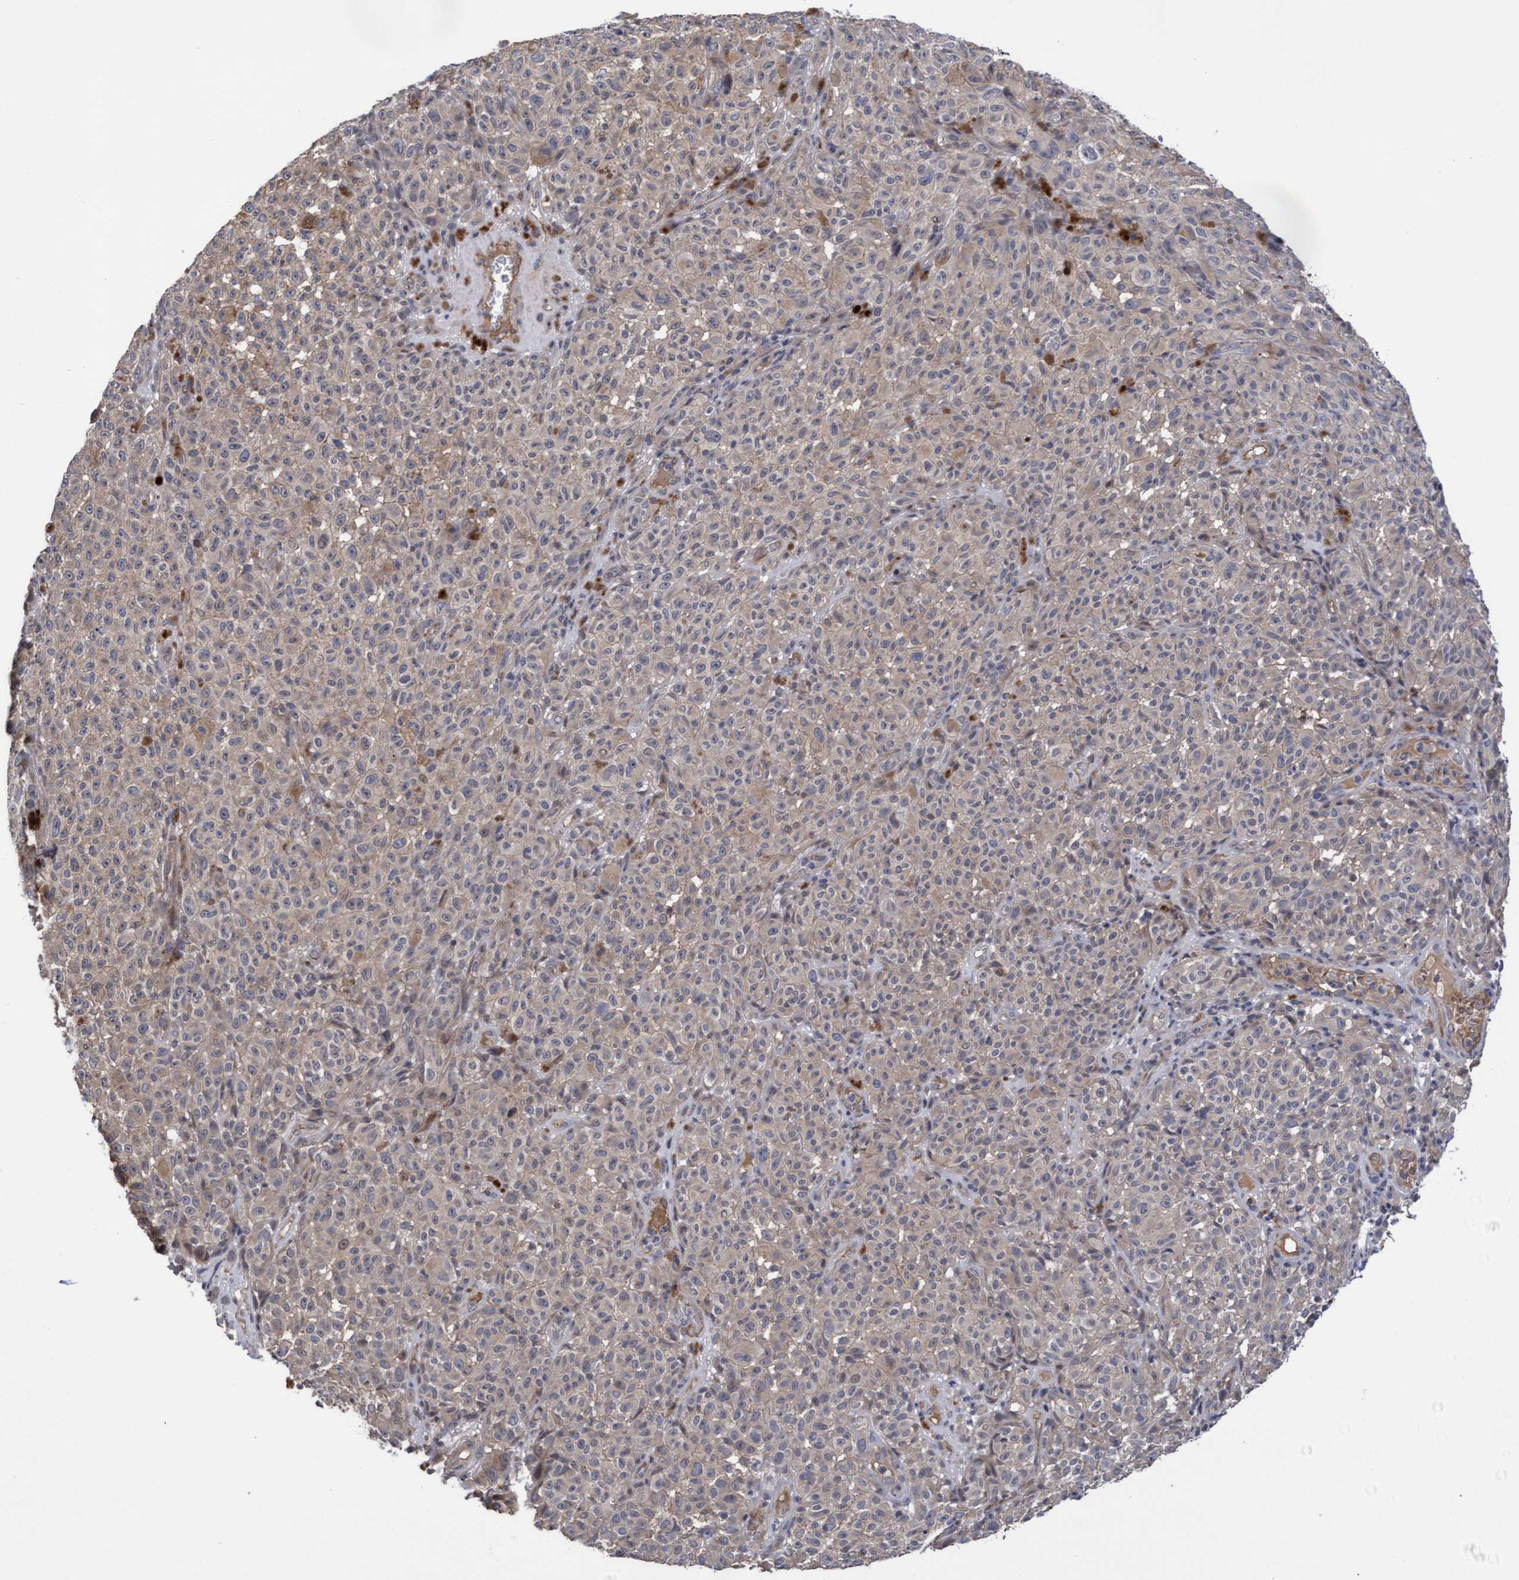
{"staining": {"intensity": "negative", "quantity": "none", "location": "none"}, "tissue": "melanoma", "cell_type": "Tumor cells", "image_type": "cancer", "snomed": [{"axis": "morphology", "description": "Malignant melanoma, NOS"}, {"axis": "topography", "description": "Skin"}], "caption": "Immunohistochemistry photomicrograph of malignant melanoma stained for a protein (brown), which reveals no staining in tumor cells.", "gene": "COBL", "patient": {"sex": "female", "age": 82}}